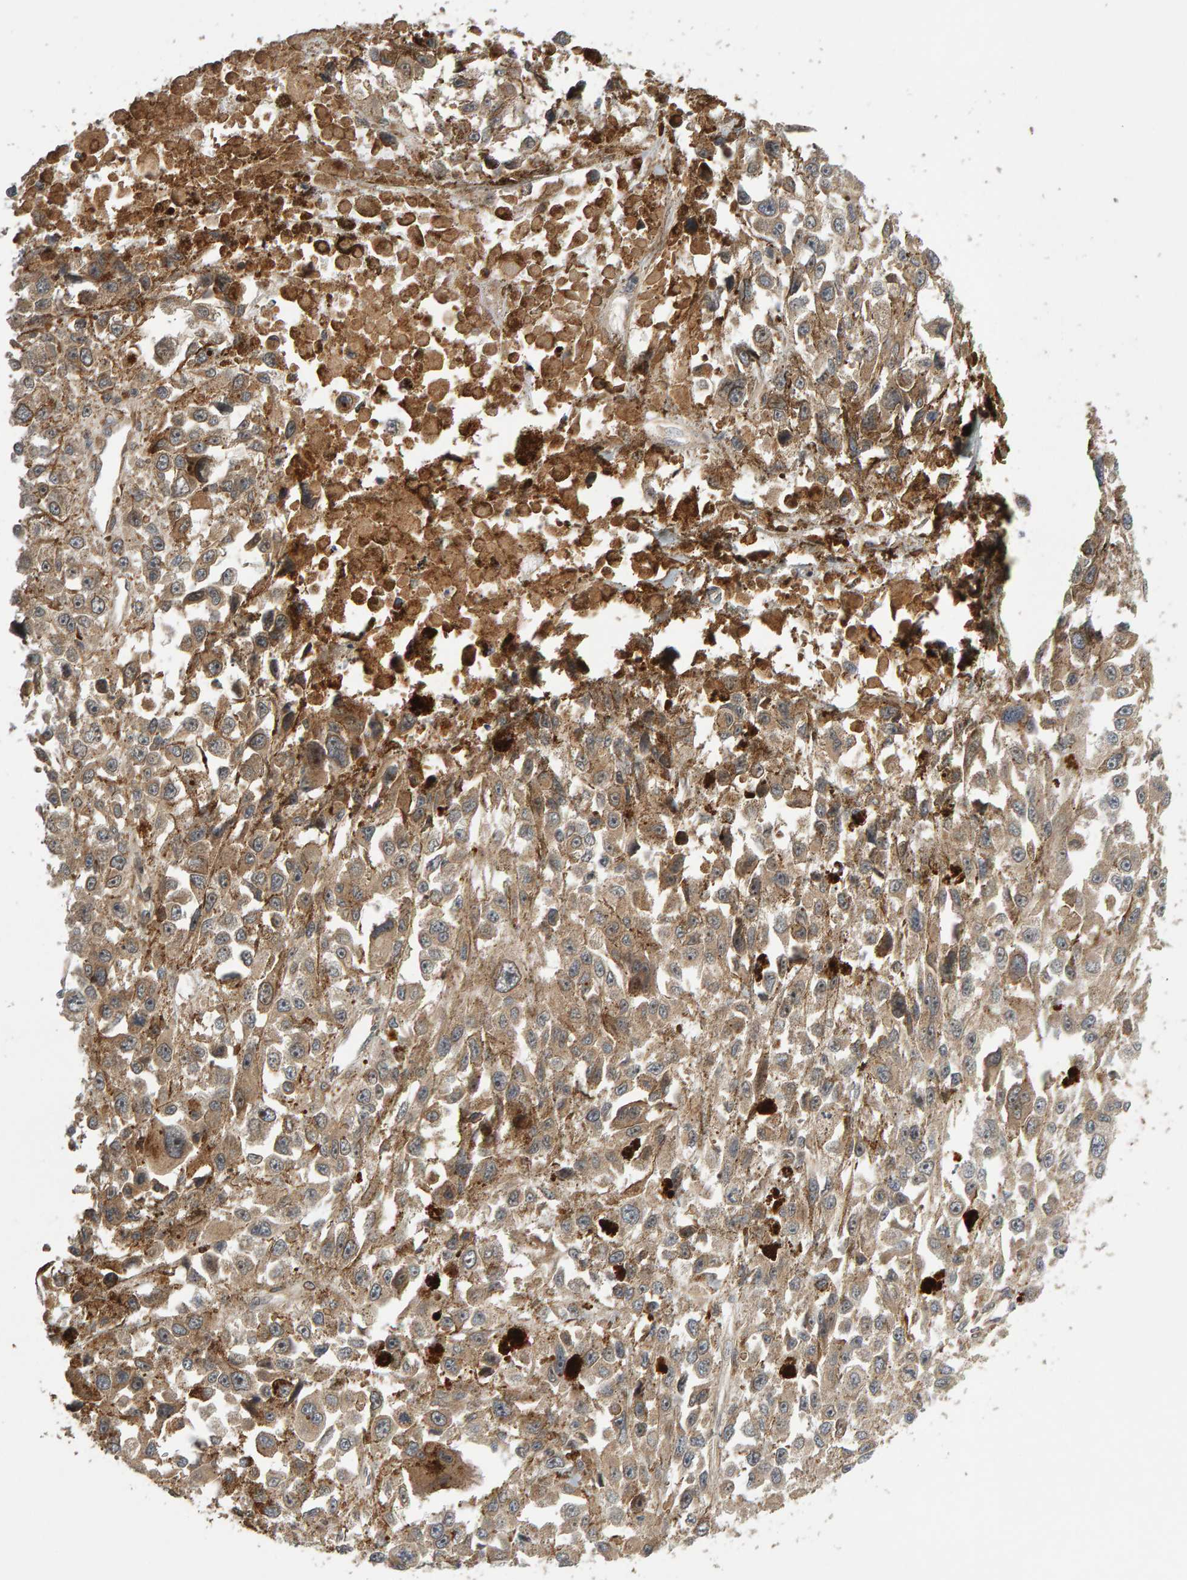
{"staining": {"intensity": "weak", "quantity": ">75%", "location": "cytoplasmic/membranous"}, "tissue": "melanoma", "cell_type": "Tumor cells", "image_type": "cancer", "snomed": [{"axis": "morphology", "description": "Malignant melanoma, Metastatic site"}, {"axis": "topography", "description": "Lymph node"}], "caption": "DAB (3,3'-diaminobenzidine) immunohistochemical staining of human malignant melanoma (metastatic site) shows weak cytoplasmic/membranous protein positivity in approximately >75% of tumor cells.", "gene": "ZFAND1", "patient": {"sex": "male", "age": 59}}